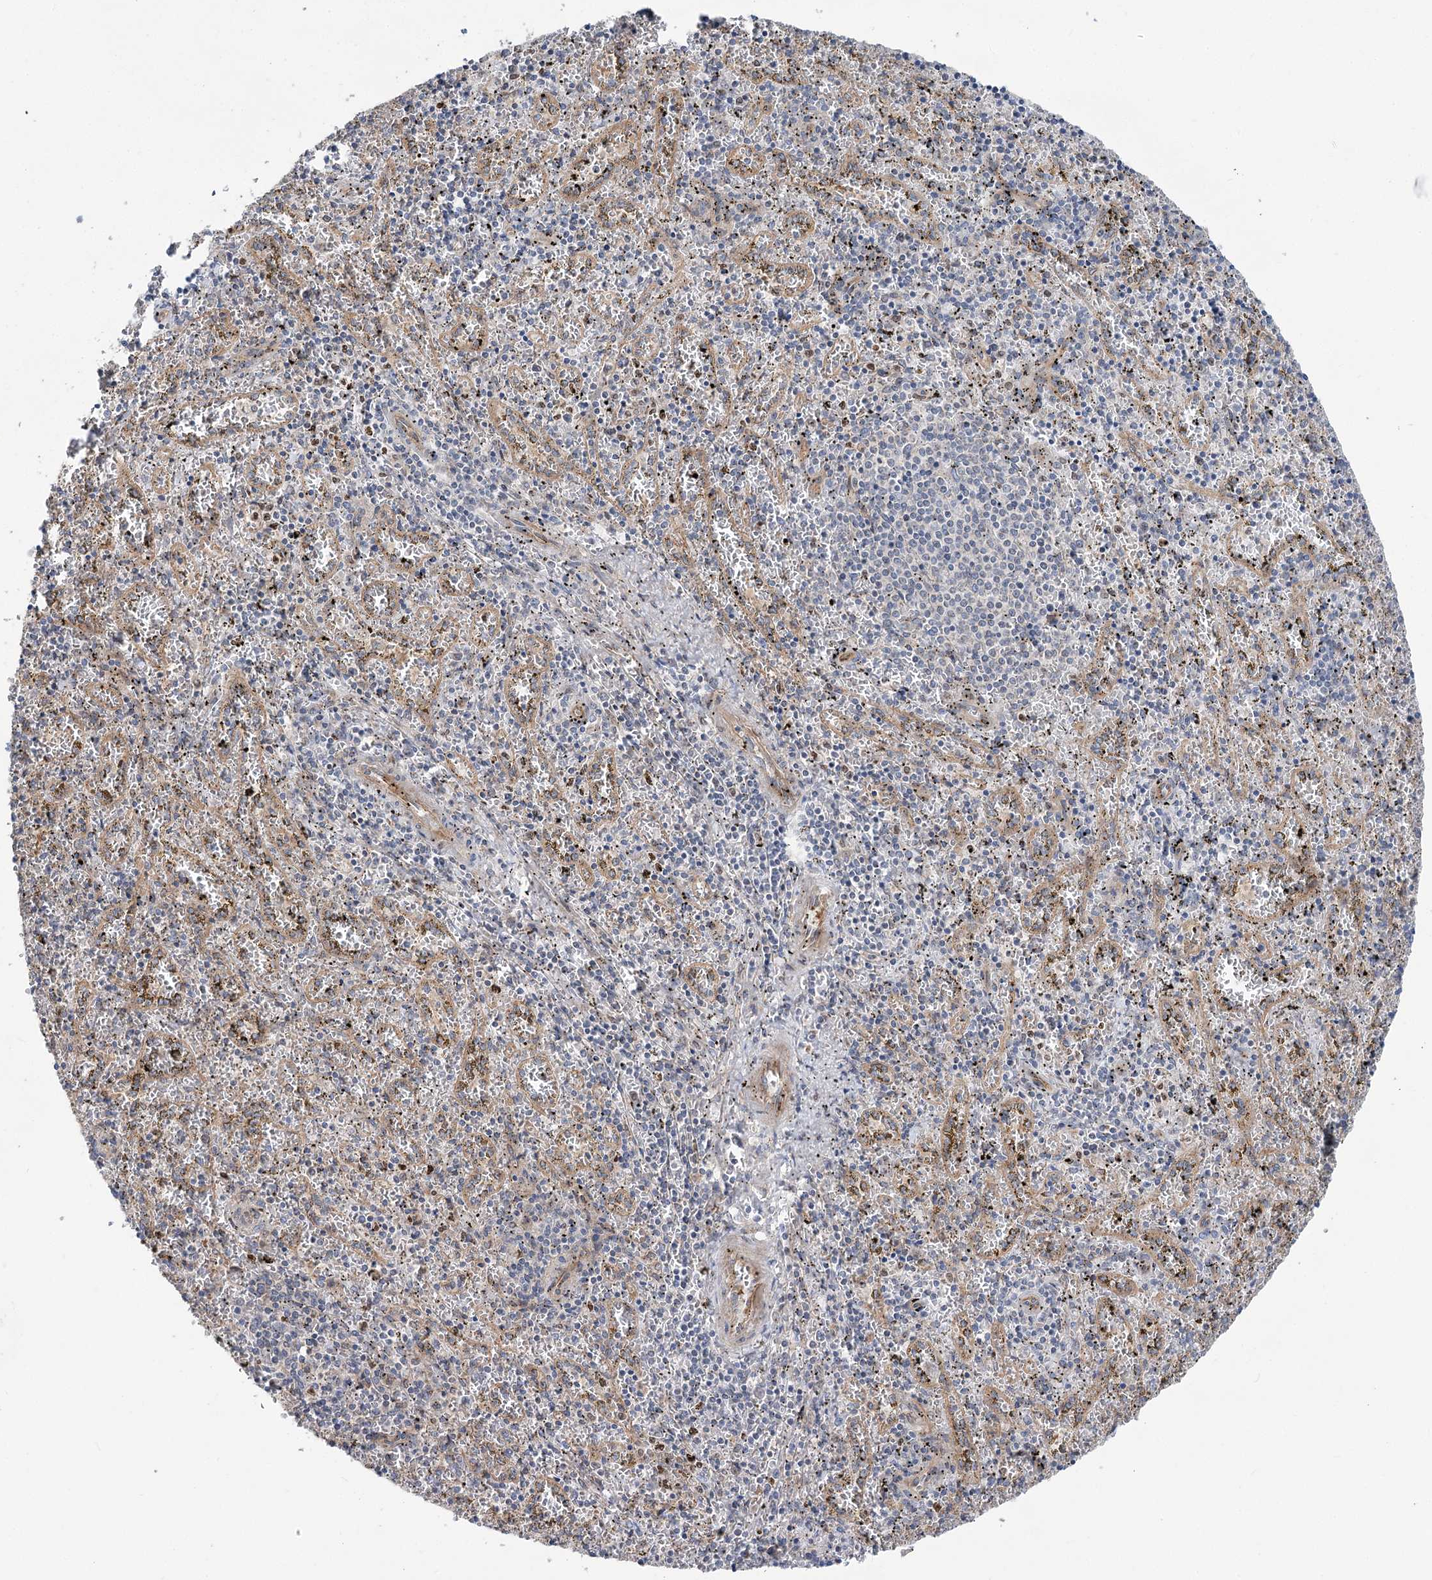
{"staining": {"intensity": "moderate", "quantity": "<25%", "location": "cytoplasmic/membranous"}, "tissue": "spleen", "cell_type": "Cells in red pulp", "image_type": "normal", "snomed": [{"axis": "morphology", "description": "Normal tissue, NOS"}, {"axis": "topography", "description": "Spleen"}], "caption": "Immunohistochemical staining of normal human spleen exhibits low levels of moderate cytoplasmic/membranous staining in about <25% of cells in red pulp.", "gene": "SCN11A", "patient": {"sex": "male", "age": 11}}